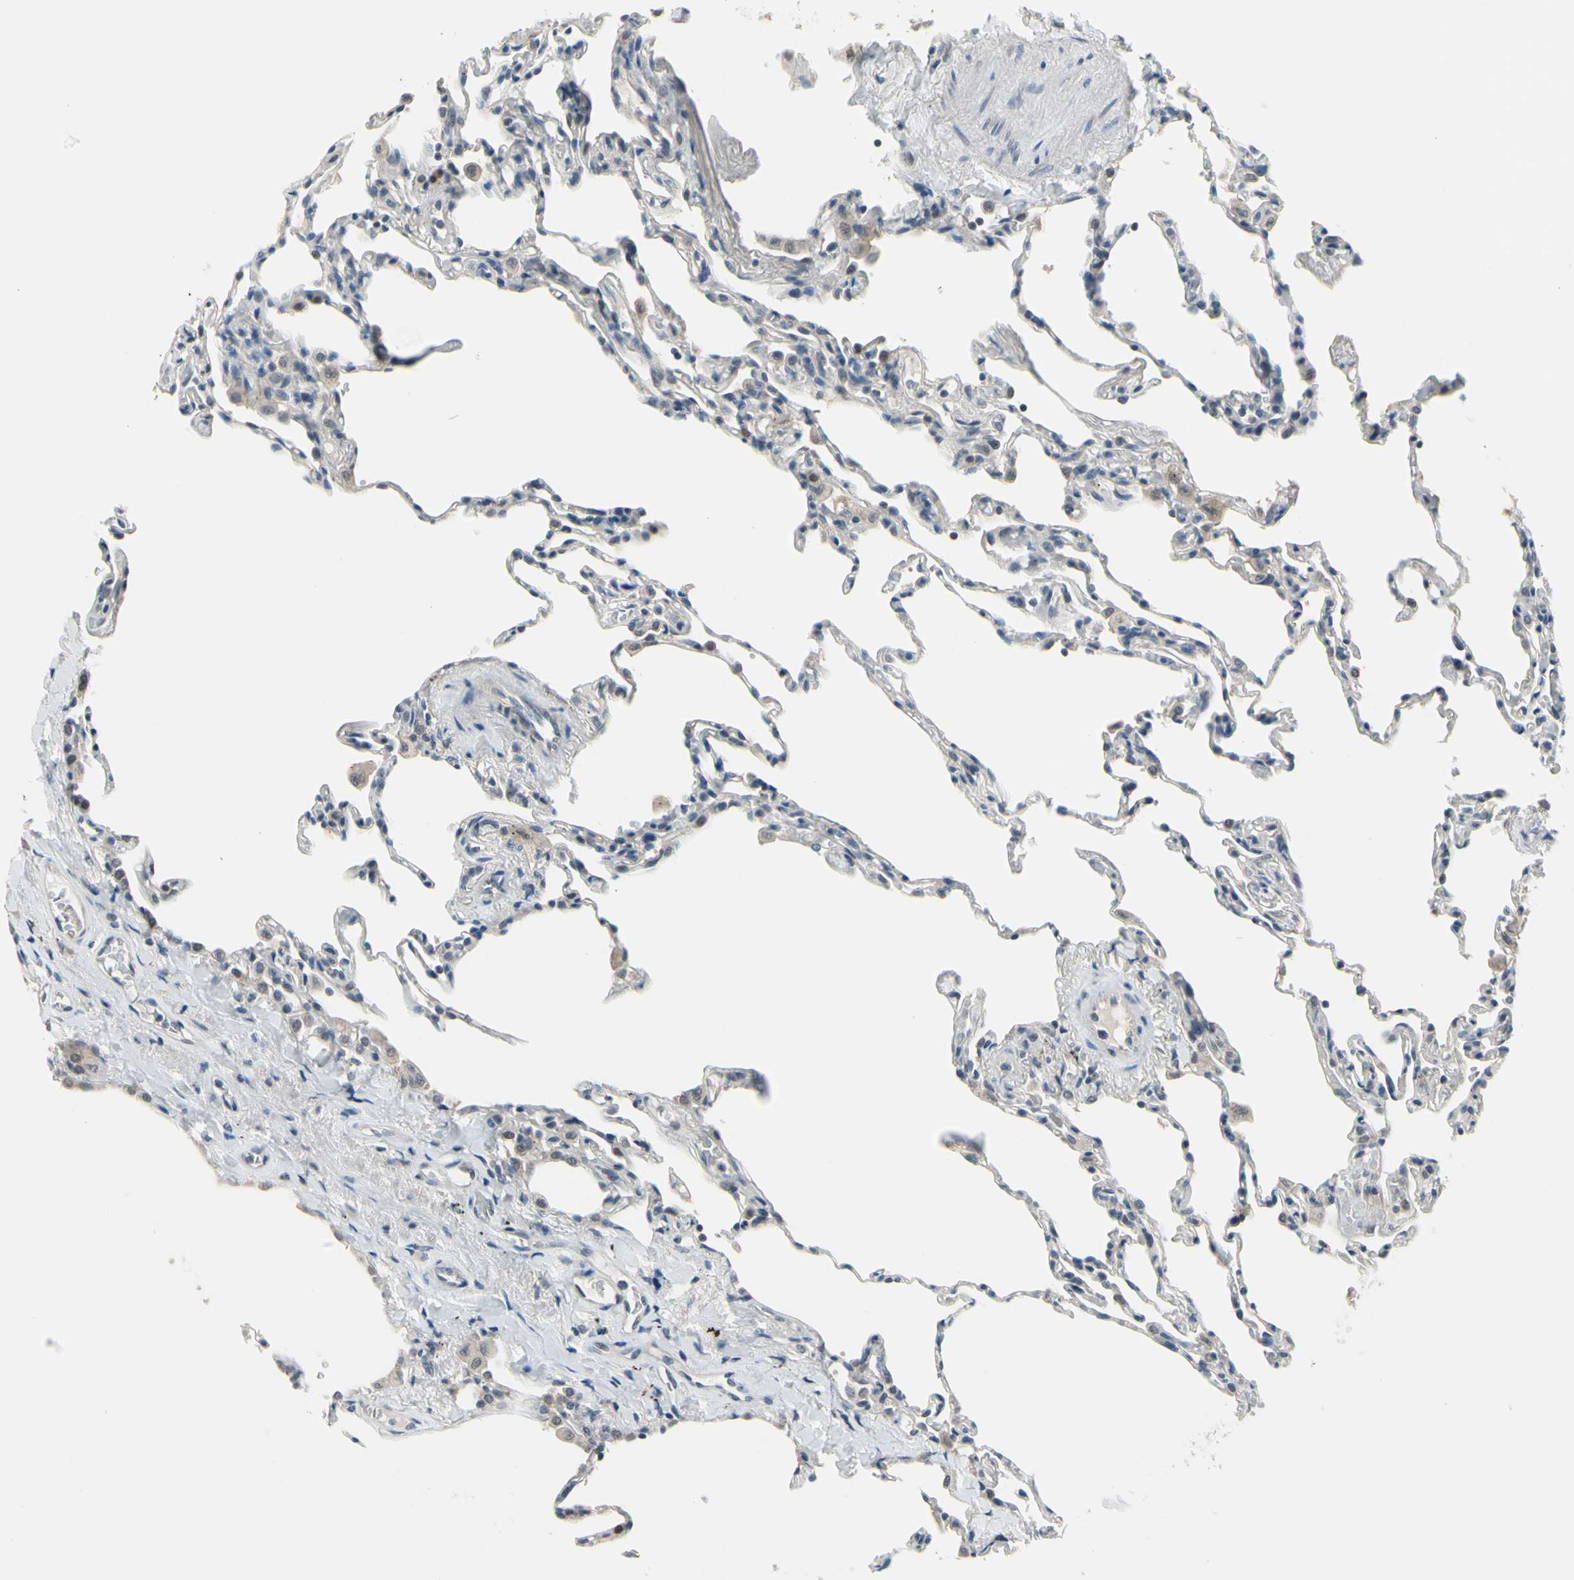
{"staining": {"intensity": "negative", "quantity": "none", "location": "none"}, "tissue": "lung", "cell_type": "Alveolar cells", "image_type": "normal", "snomed": [{"axis": "morphology", "description": "Normal tissue, NOS"}, {"axis": "topography", "description": "Lung"}], "caption": "A high-resolution histopathology image shows immunohistochemistry (IHC) staining of benign lung, which exhibits no significant staining in alveolar cells.", "gene": "HSPA4", "patient": {"sex": "male", "age": 59}}